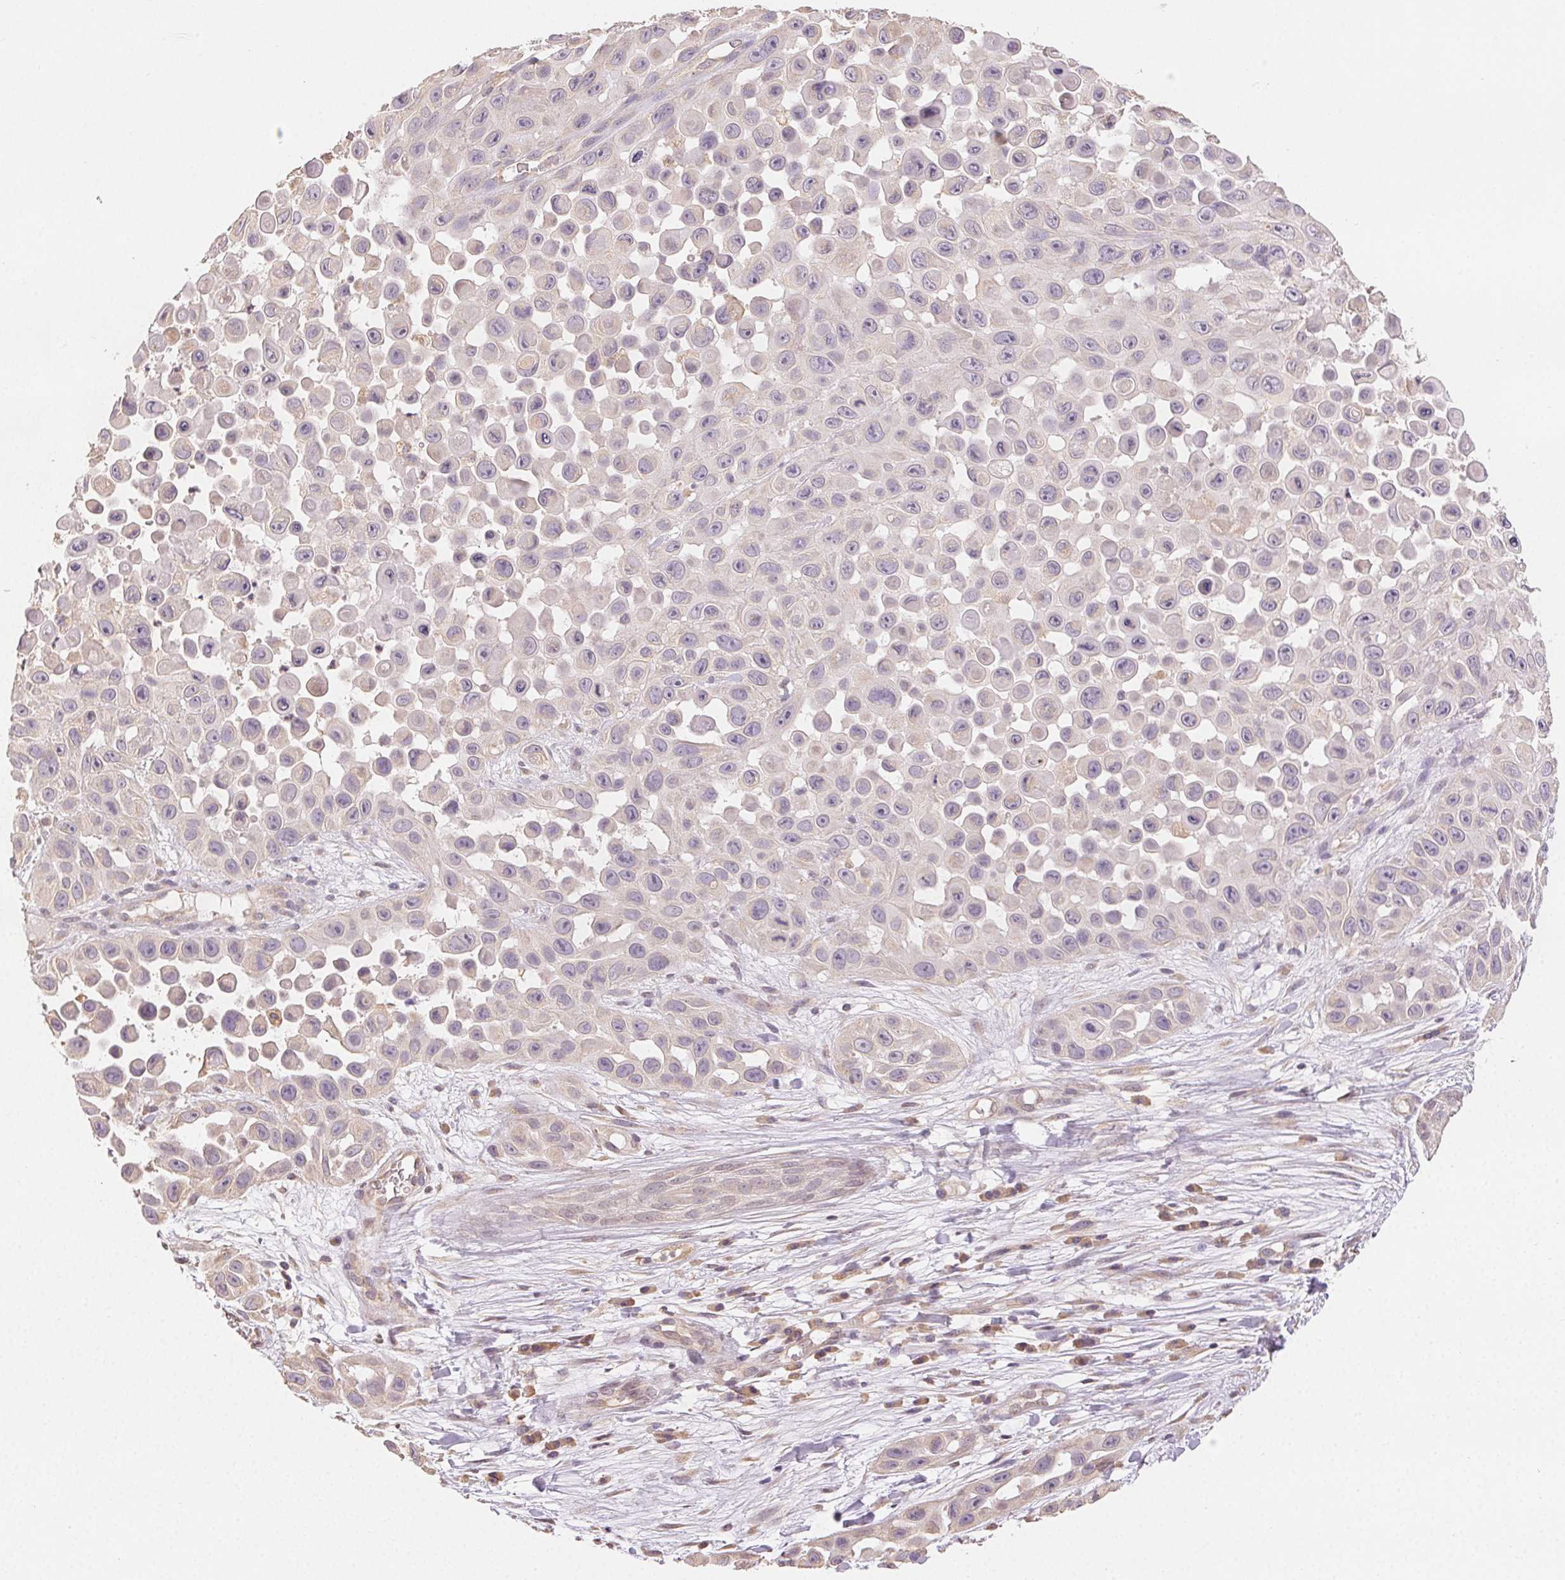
{"staining": {"intensity": "negative", "quantity": "none", "location": "none"}, "tissue": "skin cancer", "cell_type": "Tumor cells", "image_type": "cancer", "snomed": [{"axis": "morphology", "description": "Squamous cell carcinoma, NOS"}, {"axis": "topography", "description": "Skin"}], "caption": "The micrograph reveals no staining of tumor cells in skin squamous cell carcinoma.", "gene": "SEZ6L2", "patient": {"sex": "male", "age": 81}}